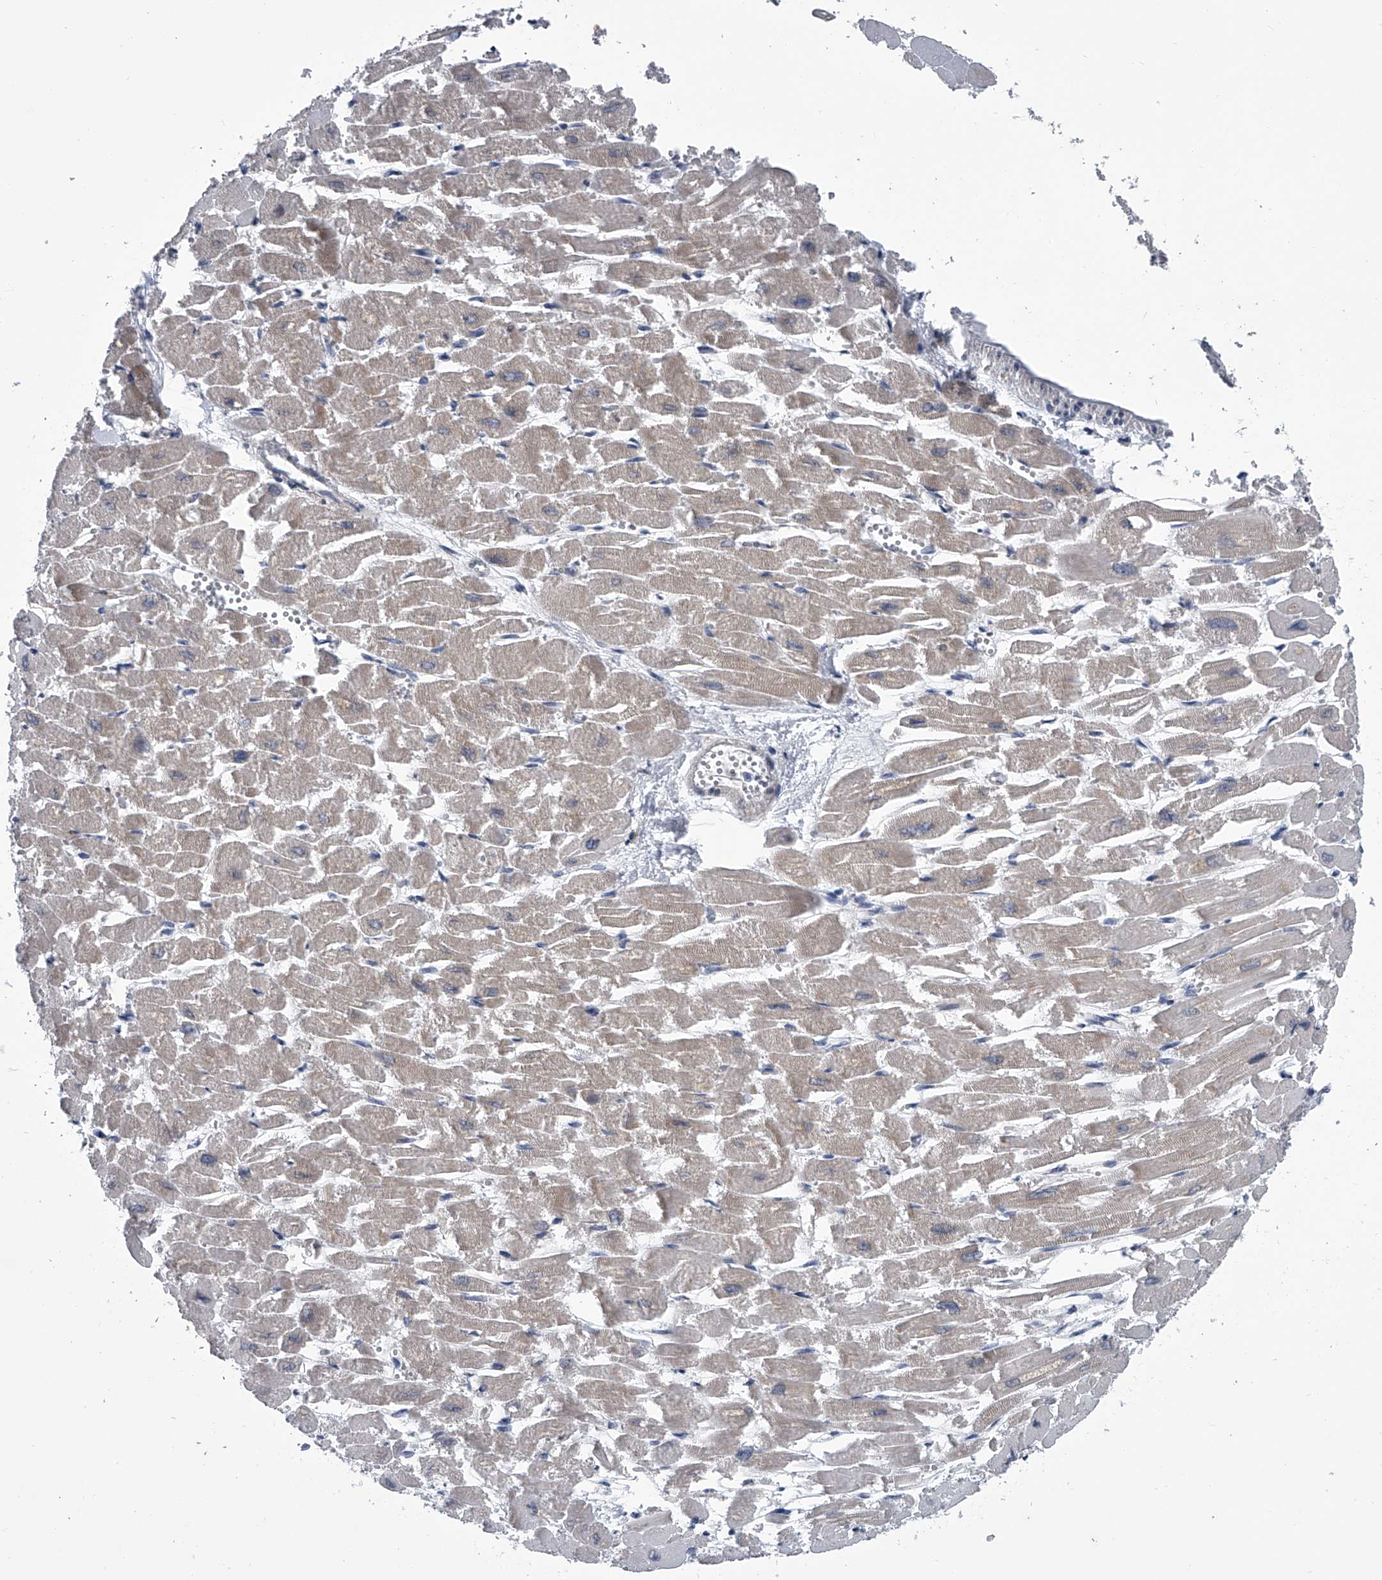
{"staining": {"intensity": "weak", "quantity": "<25%", "location": "cytoplasmic/membranous"}, "tissue": "heart muscle", "cell_type": "Cardiomyocytes", "image_type": "normal", "snomed": [{"axis": "morphology", "description": "Normal tissue, NOS"}, {"axis": "topography", "description": "Heart"}], "caption": "Heart muscle was stained to show a protein in brown. There is no significant staining in cardiomyocytes. (Stains: DAB immunohistochemistry (IHC) with hematoxylin counter stain, Microscopy: brightfield microscopy at high magnification).", "gene": "PPP2R5D", "patient": {"sex": "male", "age": 54}}